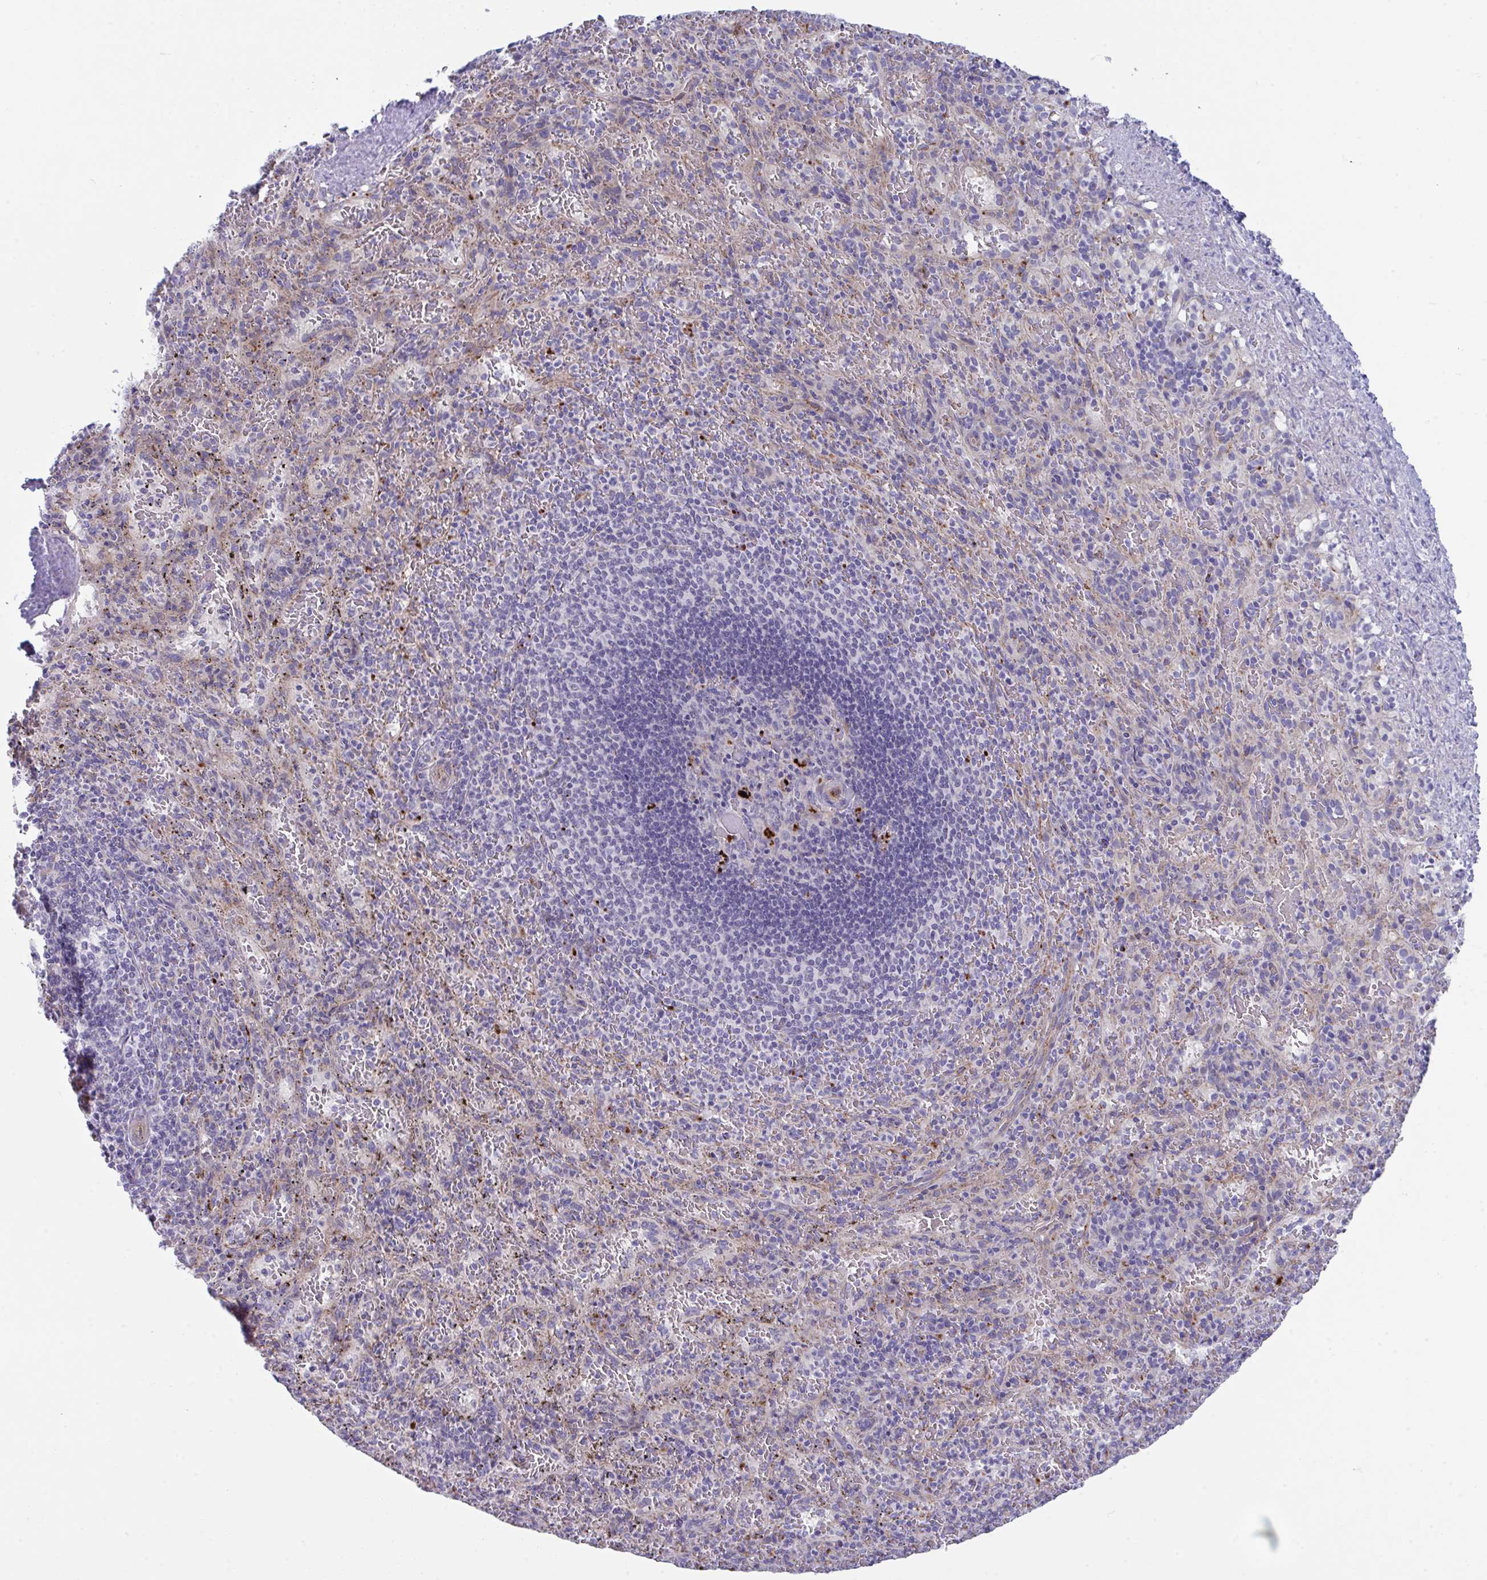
{"staining": {"intensity": "negative", "quantity": "none", "location": "none"}, "tissue": "spleen", "cell_type": "Cells in red pulp", "image_type": "normal", "snomed": [{"axis": "morphology", "description": "Normal tissue, NOS"}, {"axis": "topography", "description": "Spleen"}], "caption": "Micrograph shows no significant protein expression in cells in red pulp of normal spleen.", "gene": "TOR1AIP2", "patient": {"sex": "male", "age": 57}}